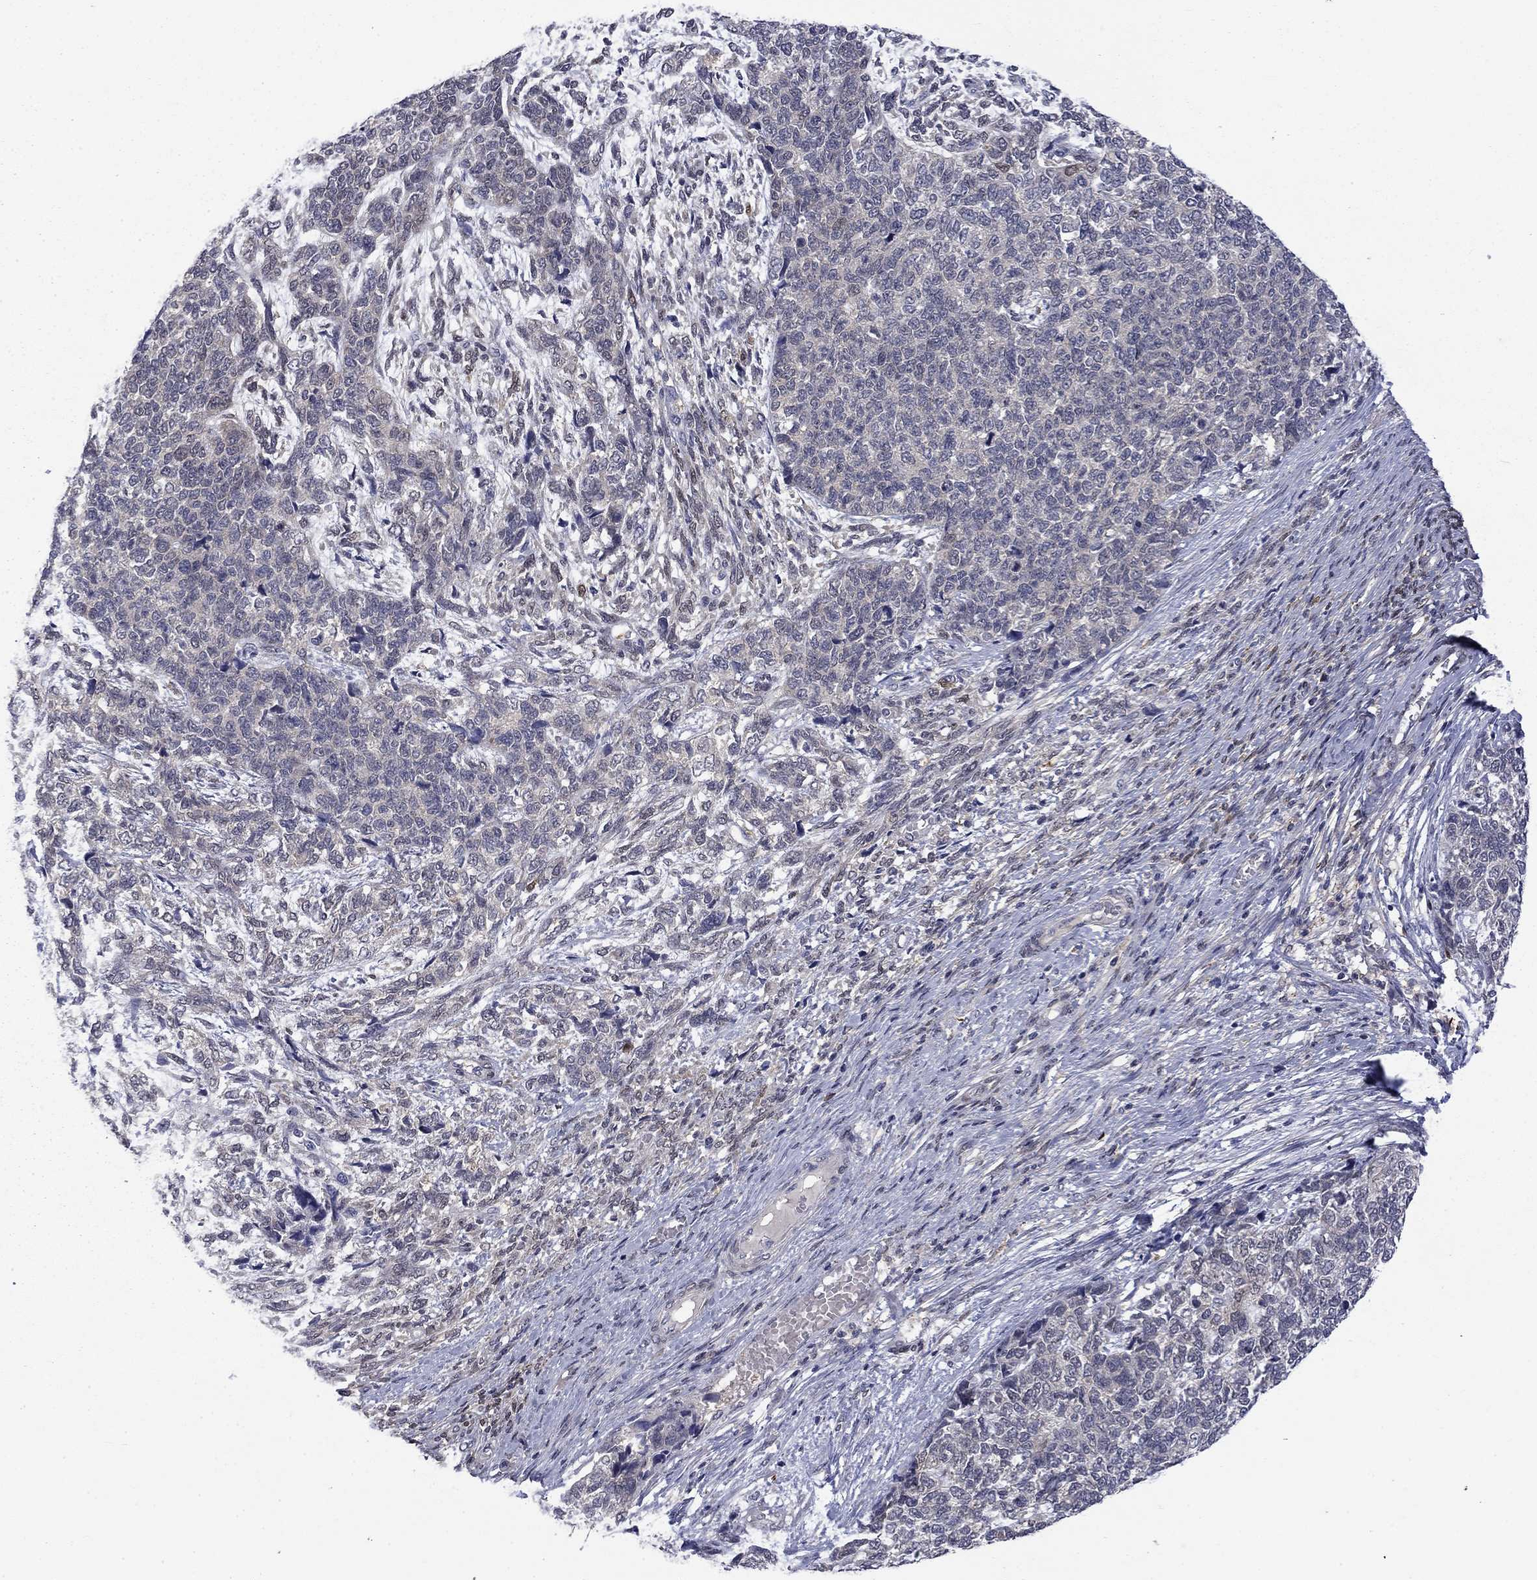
{"staining": {"intensity": "negative", "quantity": "none", "location": "none"}, "tissue": "cervical cancer", "cell_type": "Tumor cells", "image_type": "cancer", "snomed": [{"axis": "morphology", "description": "Squamous cell carcinoma, NOS"}, {"axis": "topography", "description": "Cervix"}], "caption": "This is an immunohistochemistry micrograph of squamous cell carcinoma (cervical). There is no staining in tumor cells.", "gene": "CBR1", "patient": {"sex": "female", "age": 63}}